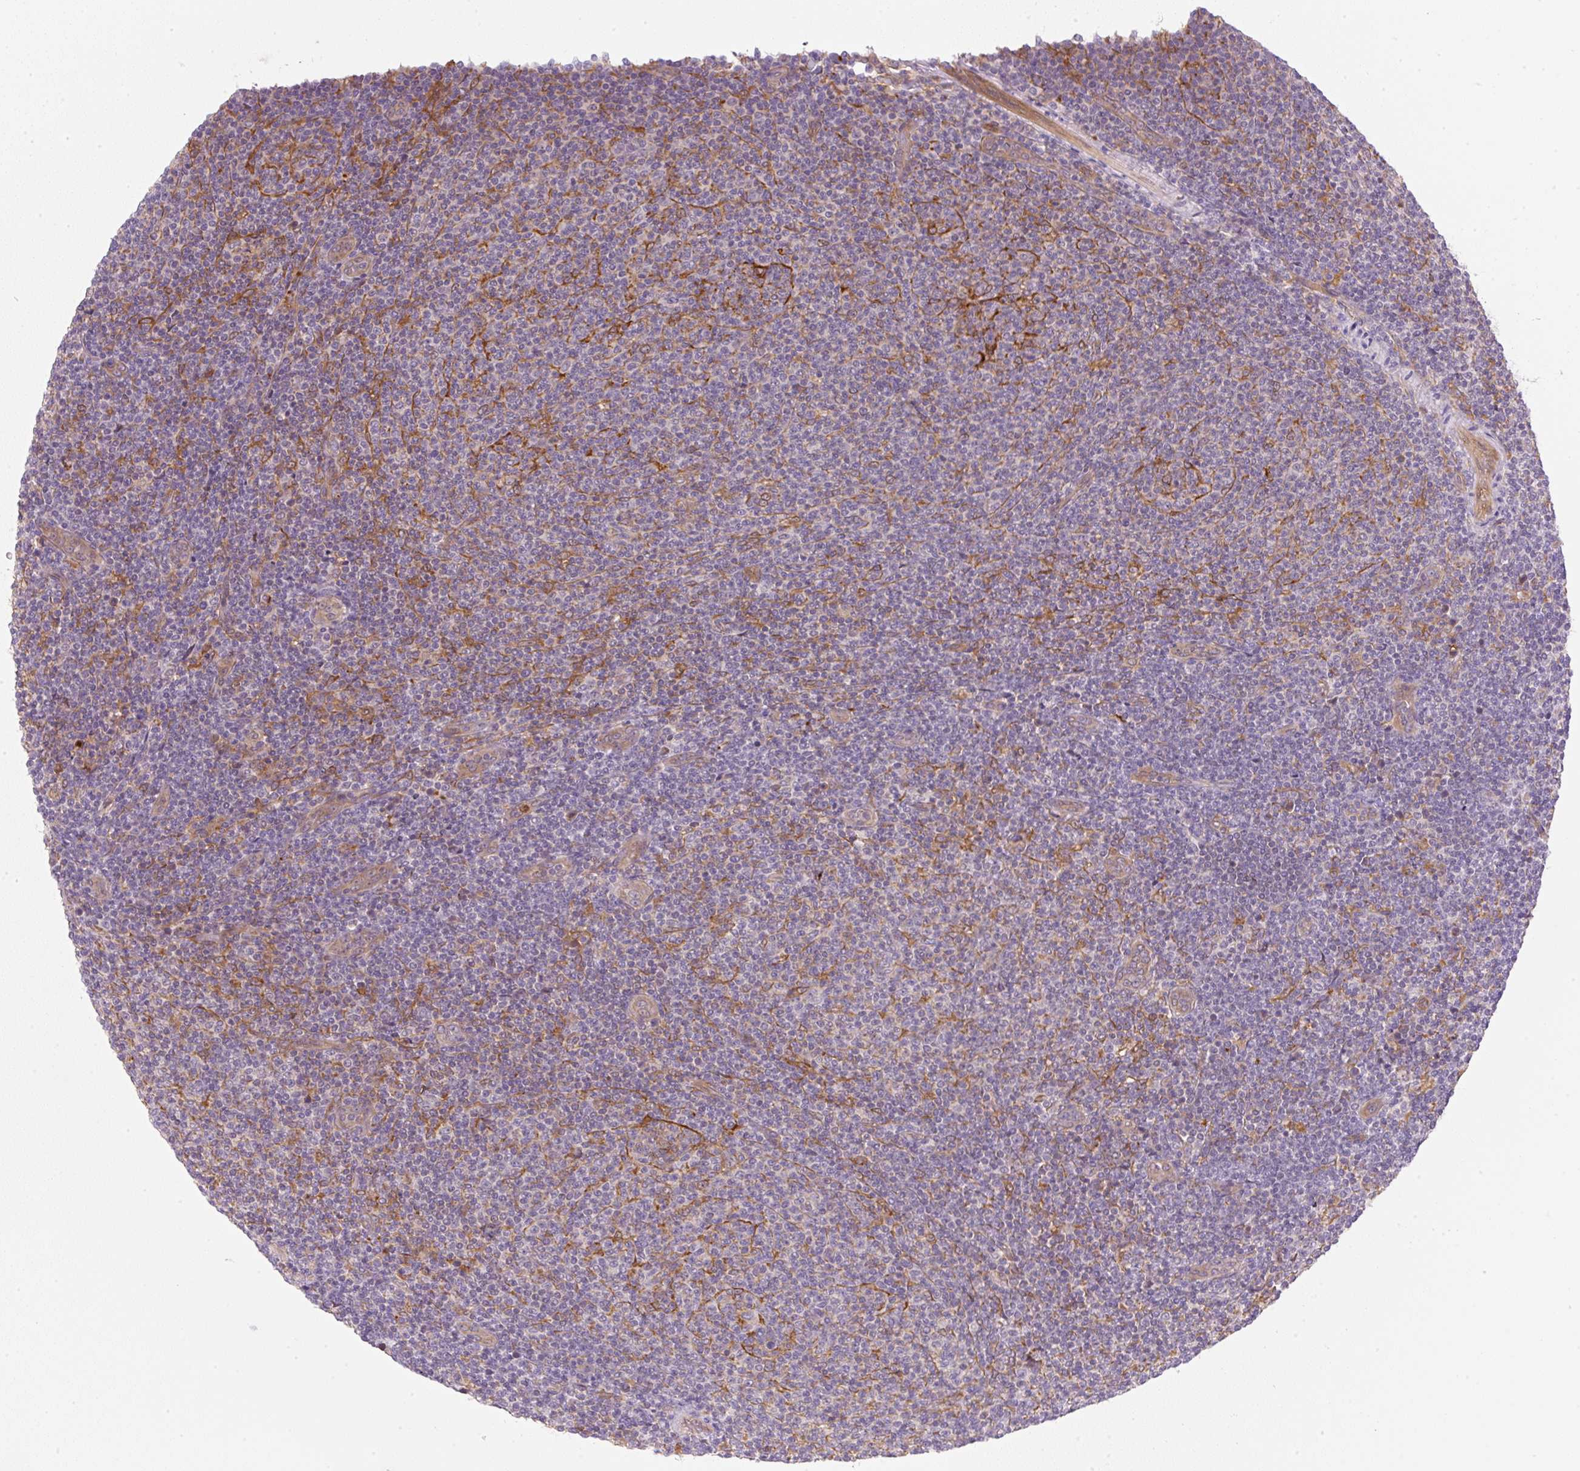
{"staining": {"intensity": "negative", "quantity": "none", "location": "none"}, "tissue": "lymphoma", "cell_type": "Tumor cells", "image_type": "cancer", "snomed": [{"axis": "morphology", "description": "Malignant lymphoma, non-Hodgkin's type, Low grade"}, {"axis": "topography", "description": "Lymph node"}], "caption": "The IHC photomicrograph has no significant staining in tumor cells of low-grade malignant lymphoma, non-Hodgkin's type tissue.", "gene": "OMA1", "patient": {"sex": "male", "age": 66}}